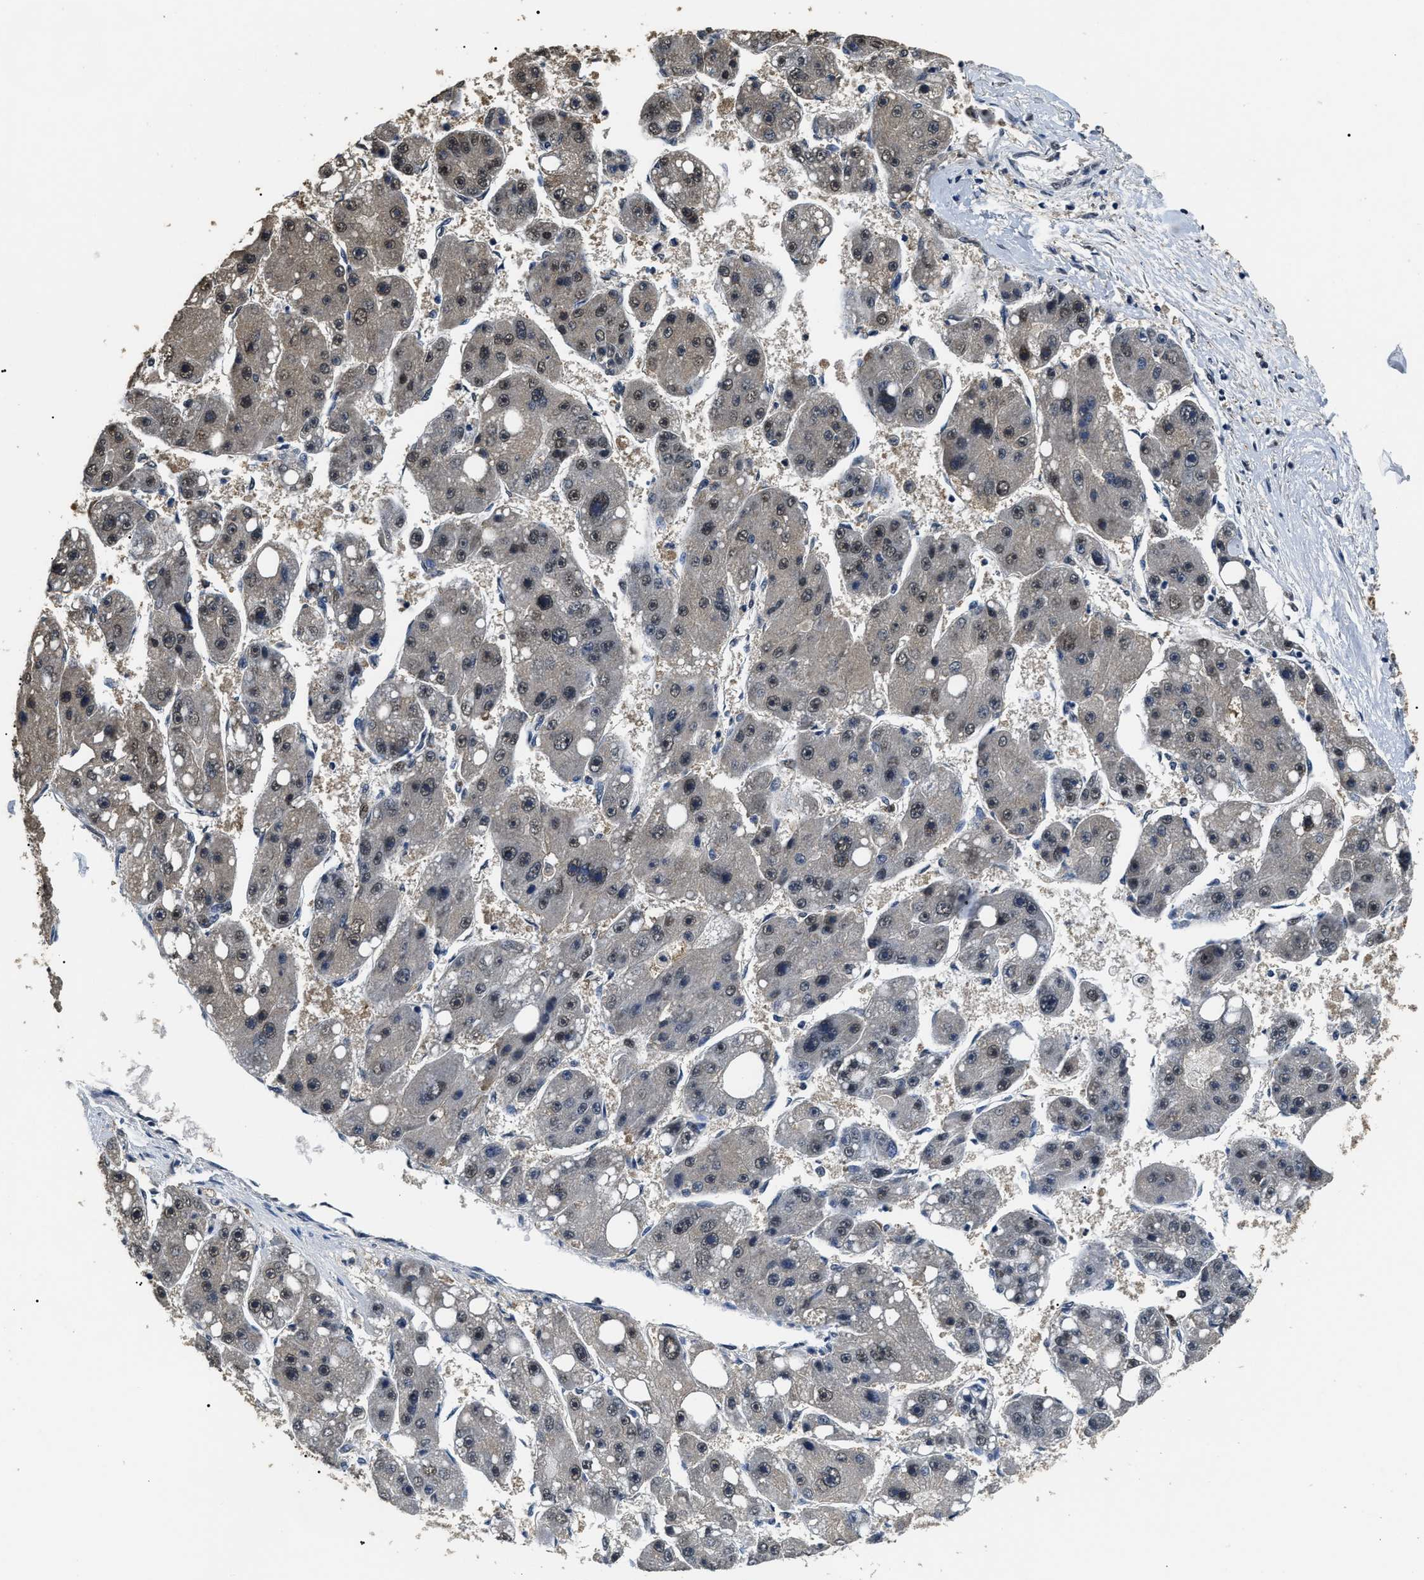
{"staining": {"intensity": "weak", "quantity": "25%-75%", "location": "nuclear"}, "tissue": "liver cancer", "cell_type": "Tumor cells", "image_type": "cancer", "snomed": [{"axis": "morphology", "description": "Carcinoma, Hepatocellular, NOS"}, {"axis": "topography", "description": "Liver"}], "caption": "Liver cancer stained for a protein (brown) displays weak nuclear positive expression in approximately 25%-75% of tumor cells.", "gene": "PSMD8", "patient": {"sex": "female", "age": 61}}